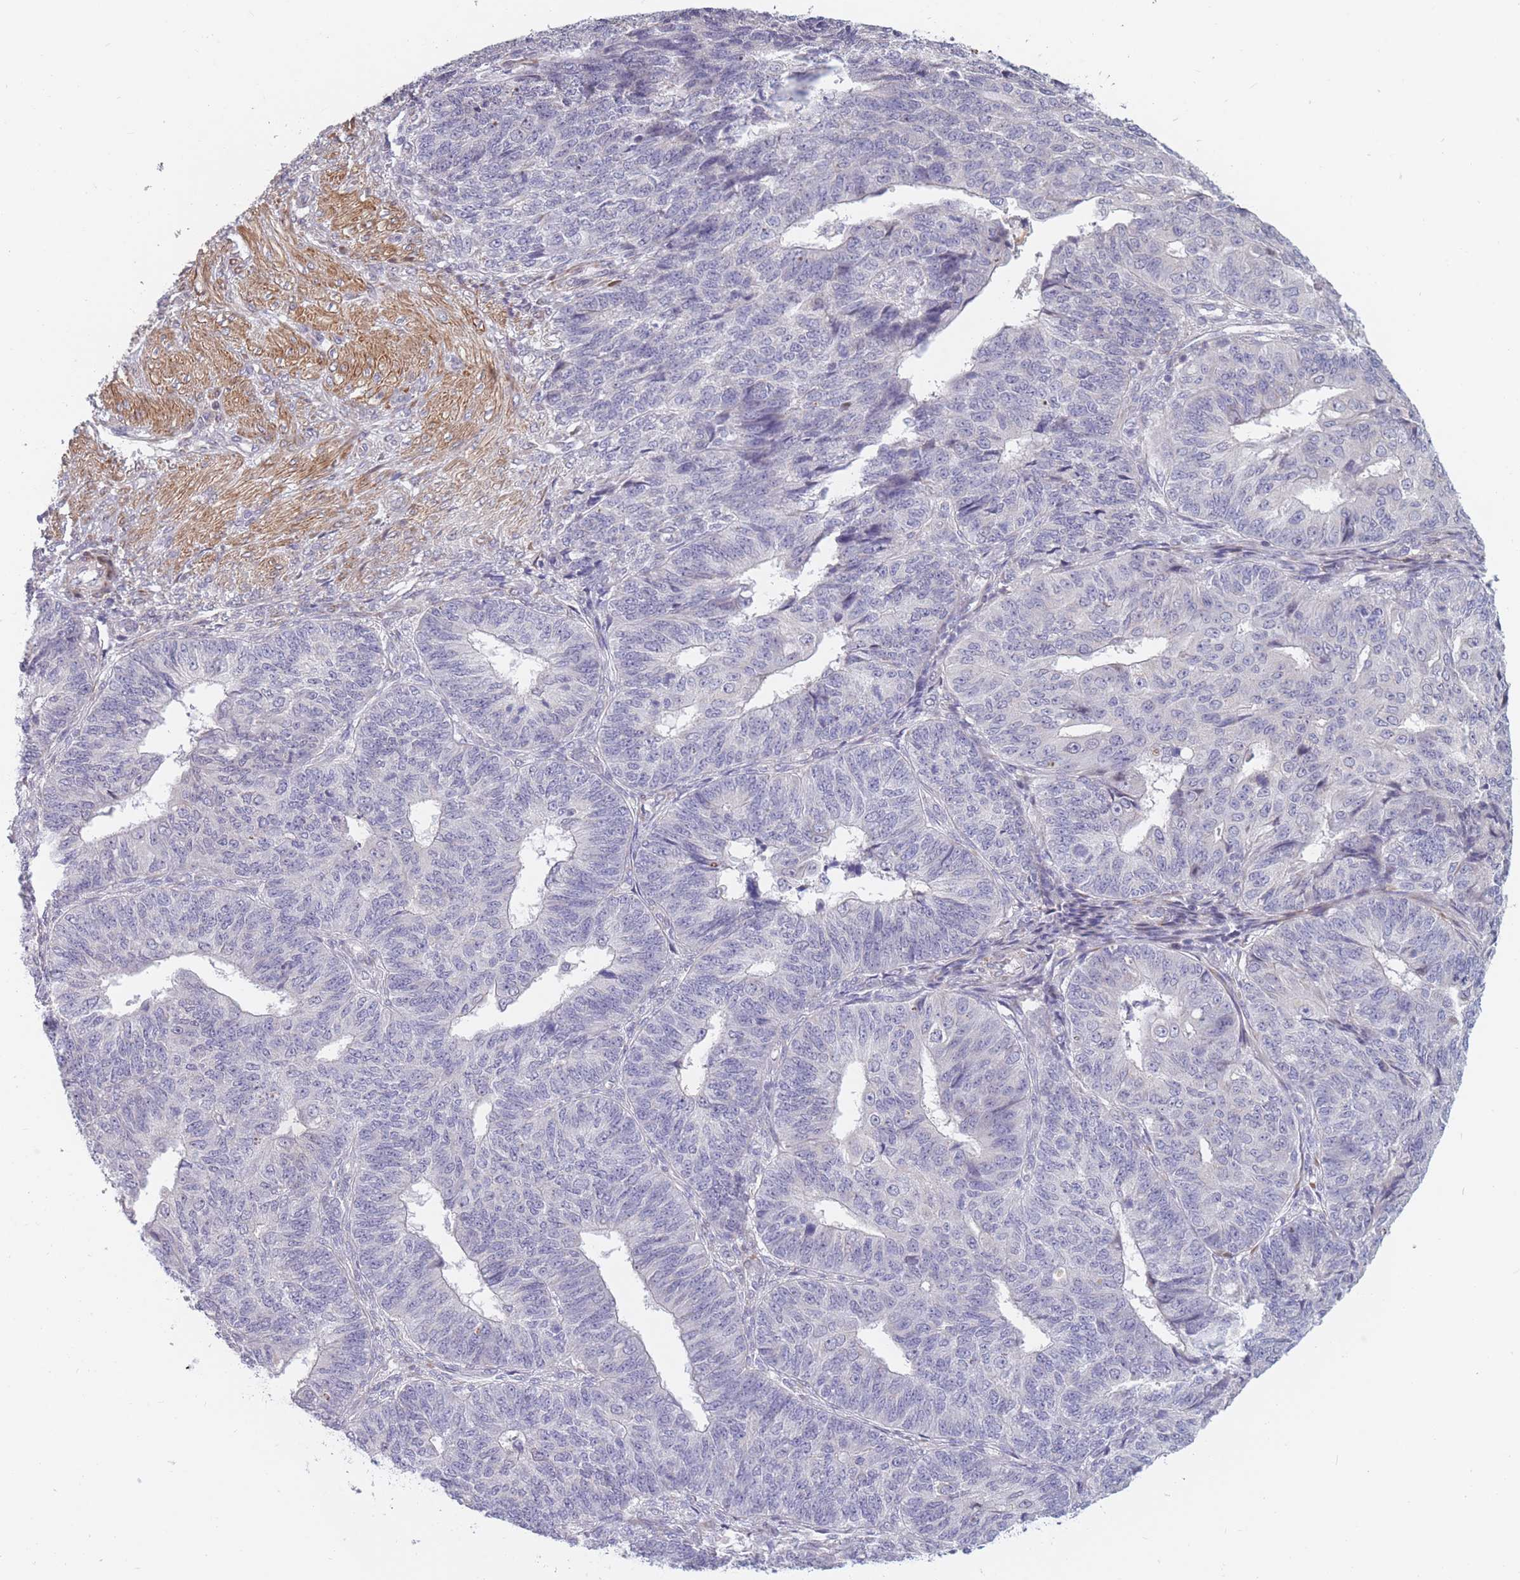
{"staining": {"intensity": "negative", "quantity": "none", "location": "none"}, "tissue": "endometrial cancer", "cell_type": "Tumor cells", "image_type": "cancer", "snomed": [{"axis": "morphology", "description": "Adenocarcinoma, NOS"}, {"axis": "topography", "description": "Endometrium"}], "caption": "High power microscopy photomicrograph of an immunohistochemistry (IHC) image of adenocarcinoma (endometrial), revealing no significant positivity in tumor cells.", "gene": "CCNQ", "patient": {"sex": "female", "age": 32}}